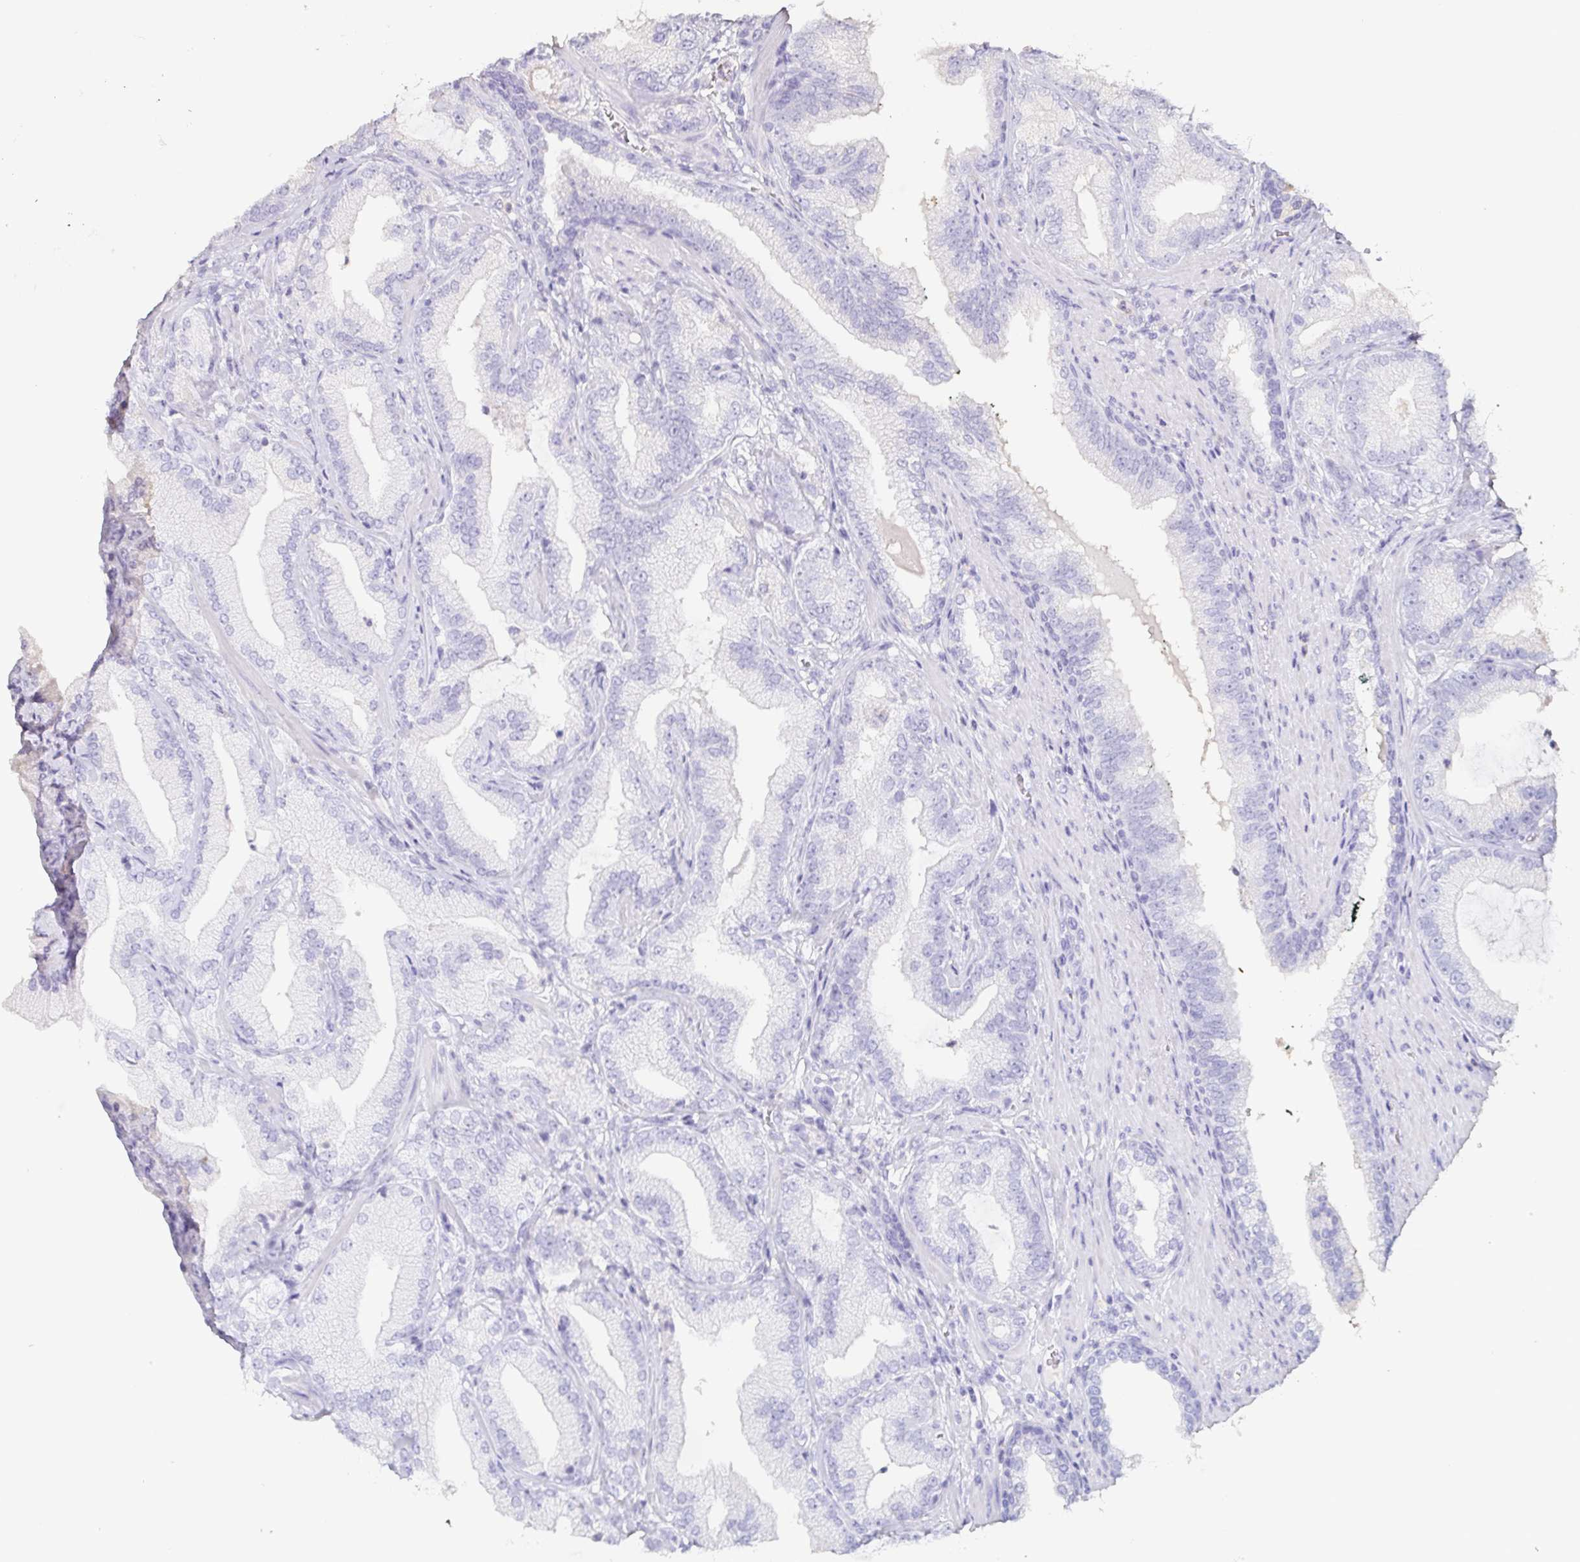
{"staining": {"intensity": "negative", "quantity": "none", "location": "none"}, "tissue": "prostate cancer", "cell_type": "Tumor cells", "image_type": "cancer", "snomed": [{"axis": "morphology", "description": "Adenocarcinoma, Low grade"}, {"axis": "topography", "description": "Prostate"}], "caption": "Immunohistochemistry (IHC) histopathology image of neoplastic tissue: prostate cancer (adenocarcinoma (low-grade)) stained with DAB (3,3'-diaminobenzidine) exhibits no significant protein staining in tumor cells.", "gene": "BPIFA2", "patient": {"sex": "male", "age": 62}}